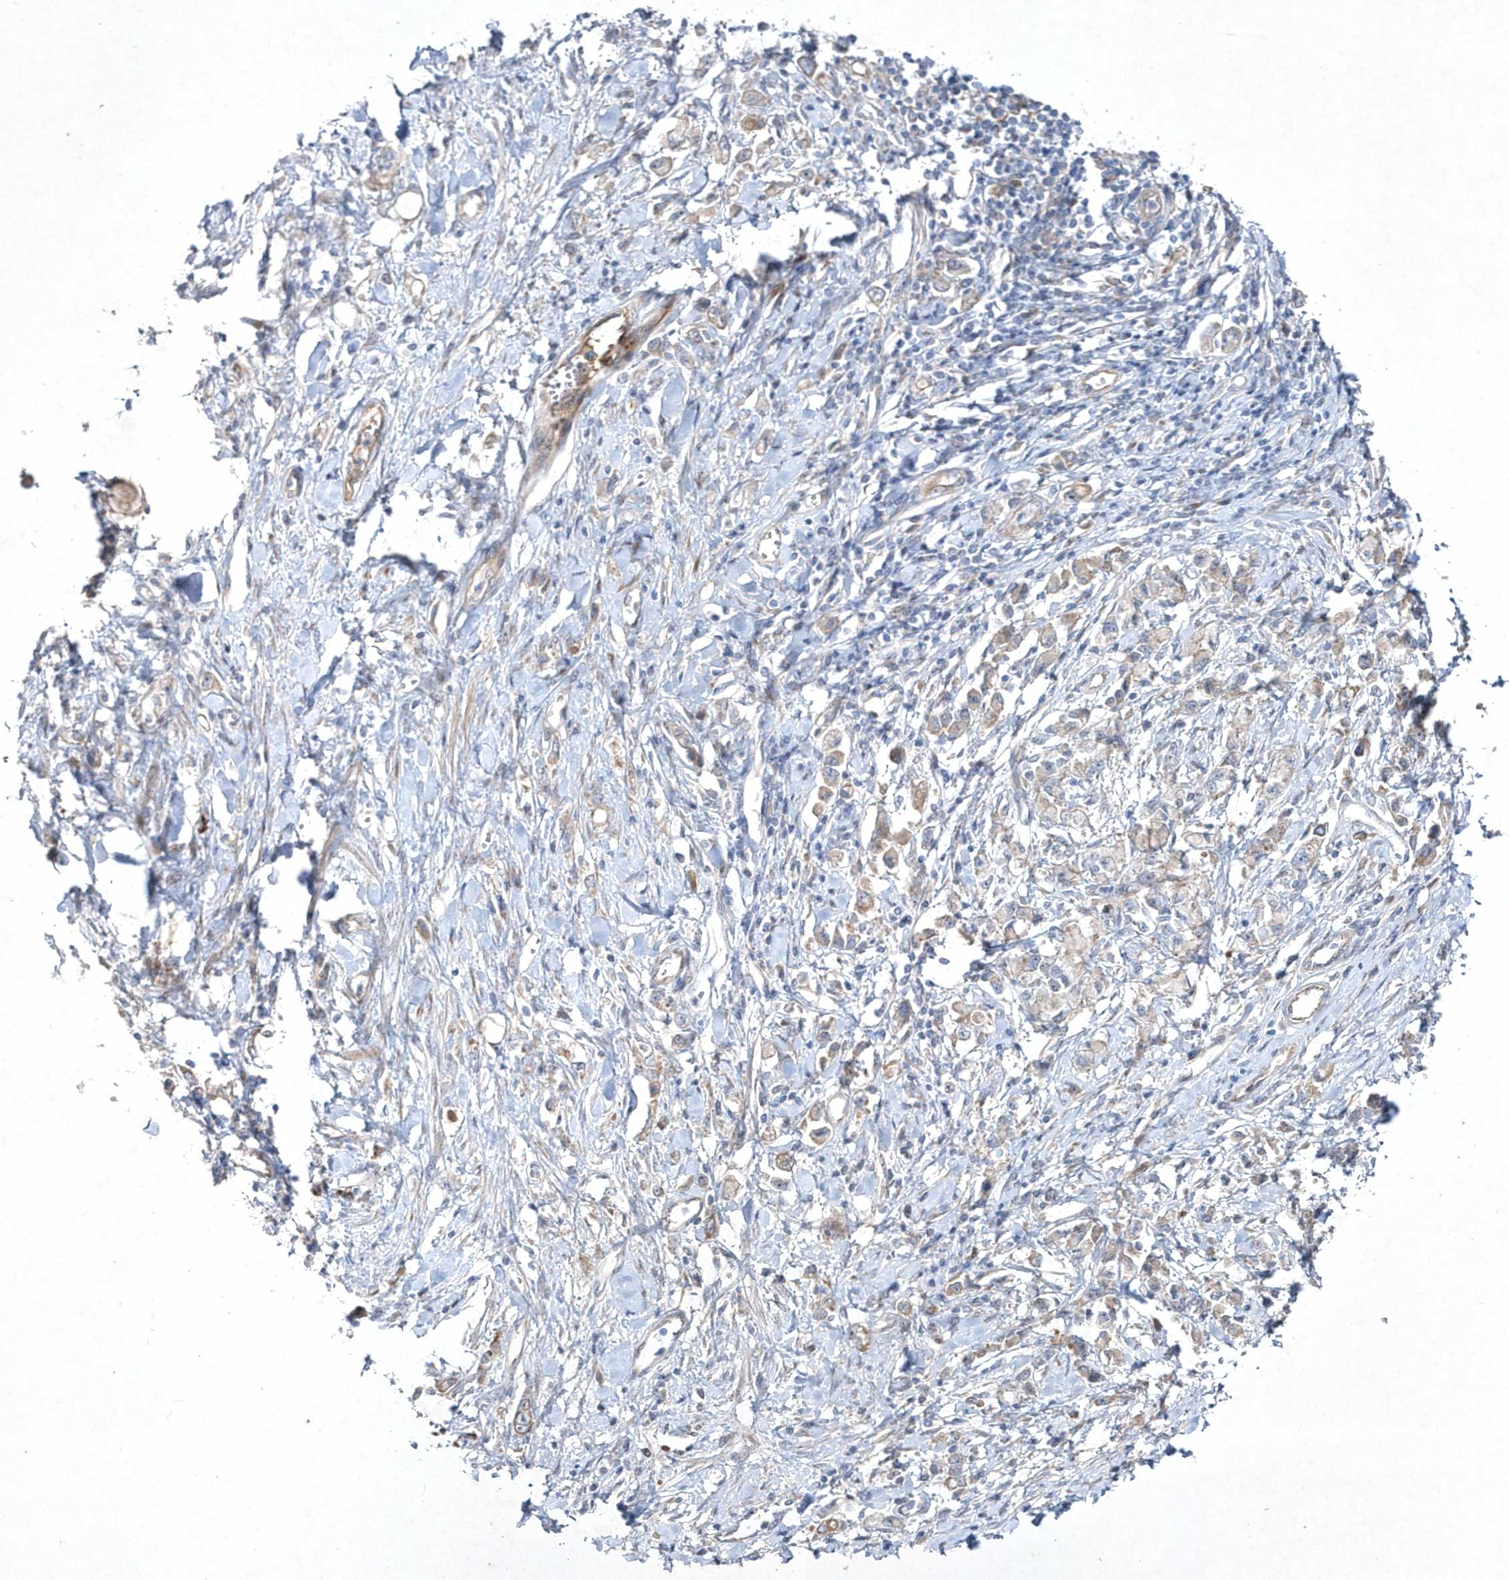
{"staining": {"intensity": "weak", "quantity": "<25%", "location": "cytoplasmic/membranous"}, "tissue": "stomach cancer", "cell_type": "Tumor cells", "image_type": "cancer", "snomed": [{"axis": "morphology", "description": "Adenocarcinoma, NOS"}, {"axis": "topography", "description": "Stomach"}], "caption": "There is no significant expression in tumor cells of stomach cancer (adenocarcinoma).", "gene": "DSPP", "patient": {"sex": "female", "age": 76}}